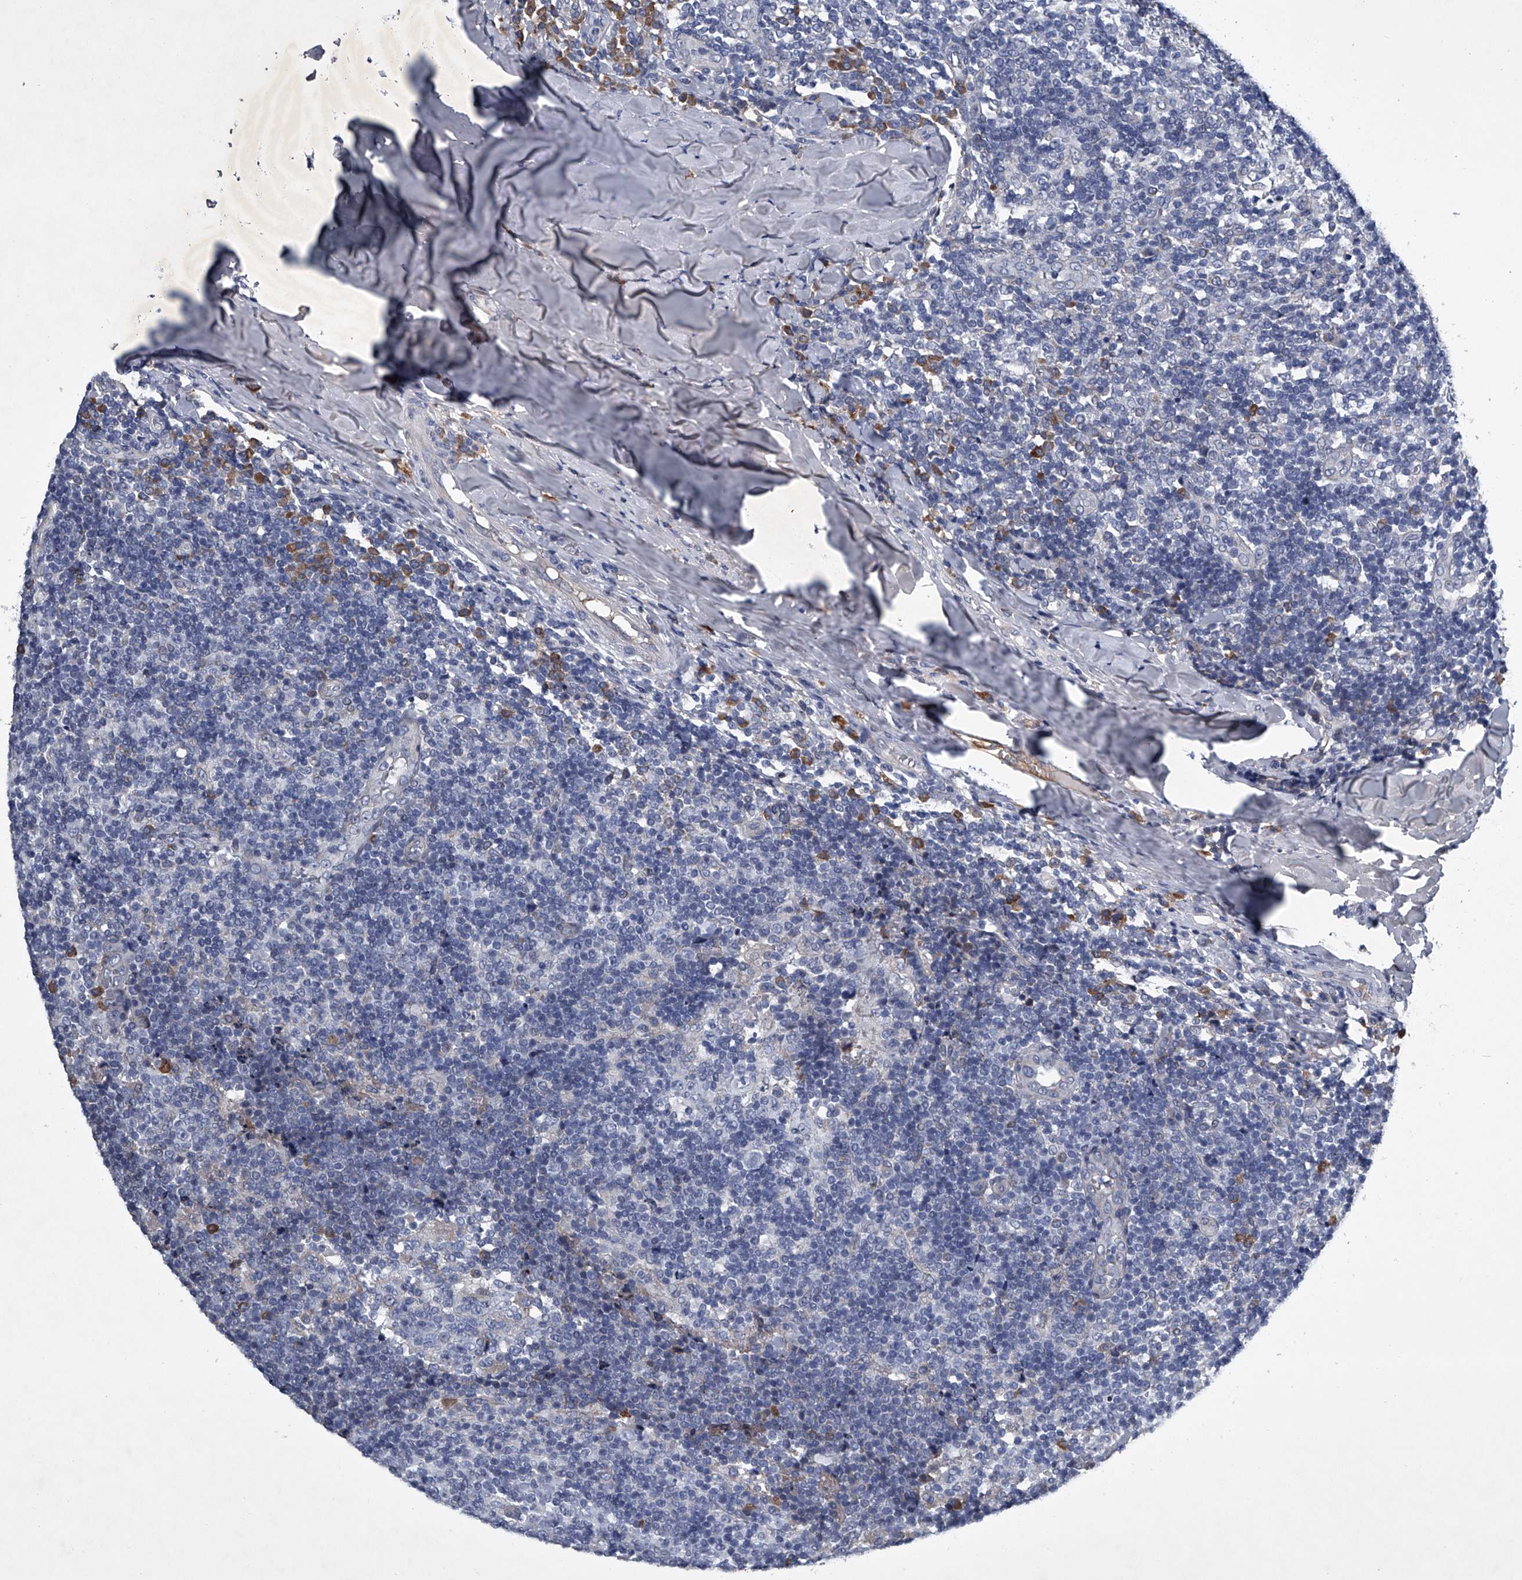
{"staining": {"intensity": "weak", "quantity": "<25%", "location": "cytoplasmic/membranous"}, "tissue": "tonsil", "cell_type": "Germinal center cells", "image_type": "normal", "snomed": [{"axis": "morphology", "description": "Normal tissue, NOS"}, {"axis": "topography", "description": "Tonsil"}], "caption": "An image of tonsil stained for a protein reveals no brown staining in germinal center cells. (DAB IHC with hematoxylin counter stain).", "gene": "ABCG1", "patient": {"sex": "female", "age": 19}}